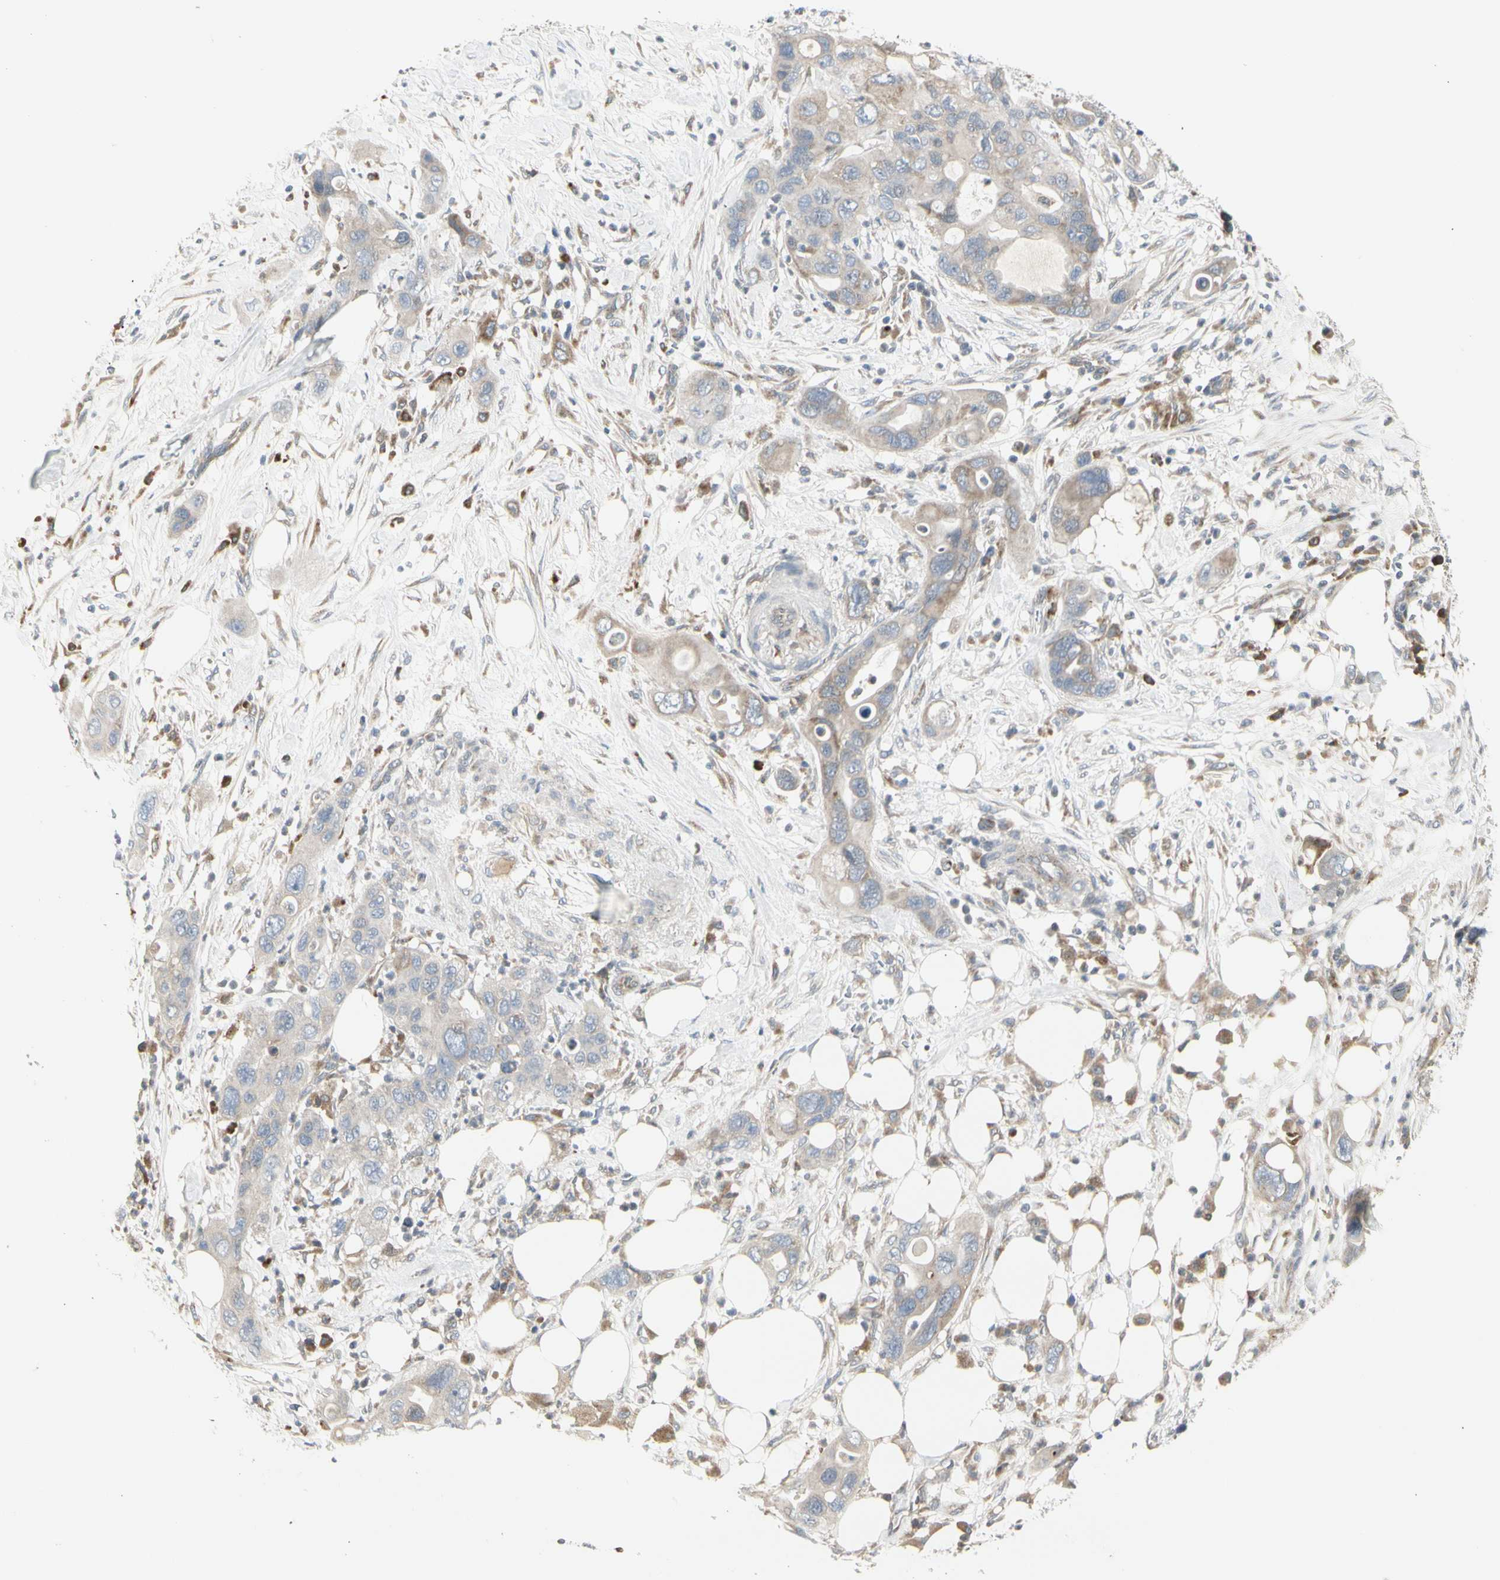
{"staining": {"intensity": "weak", "quantity": "<25%", "location": "cytoplasmic/membranous"}, "tissue": "pancreatic cancer", "cell_type": "Tumor cells", "image_type": "cancer", "snomed": [{"axis": "morphology", "description": "Adenocarcinoma, NOS"}, {"axis": "topography", "description": "Pancreas"}], "caption": "This is a histopathology image of IHC staining of pancreatic adenocarcinoma, which shows no positivity in tumor cells.", "gene": "GRN", "patient": {"sex": "female", "age": 71}}